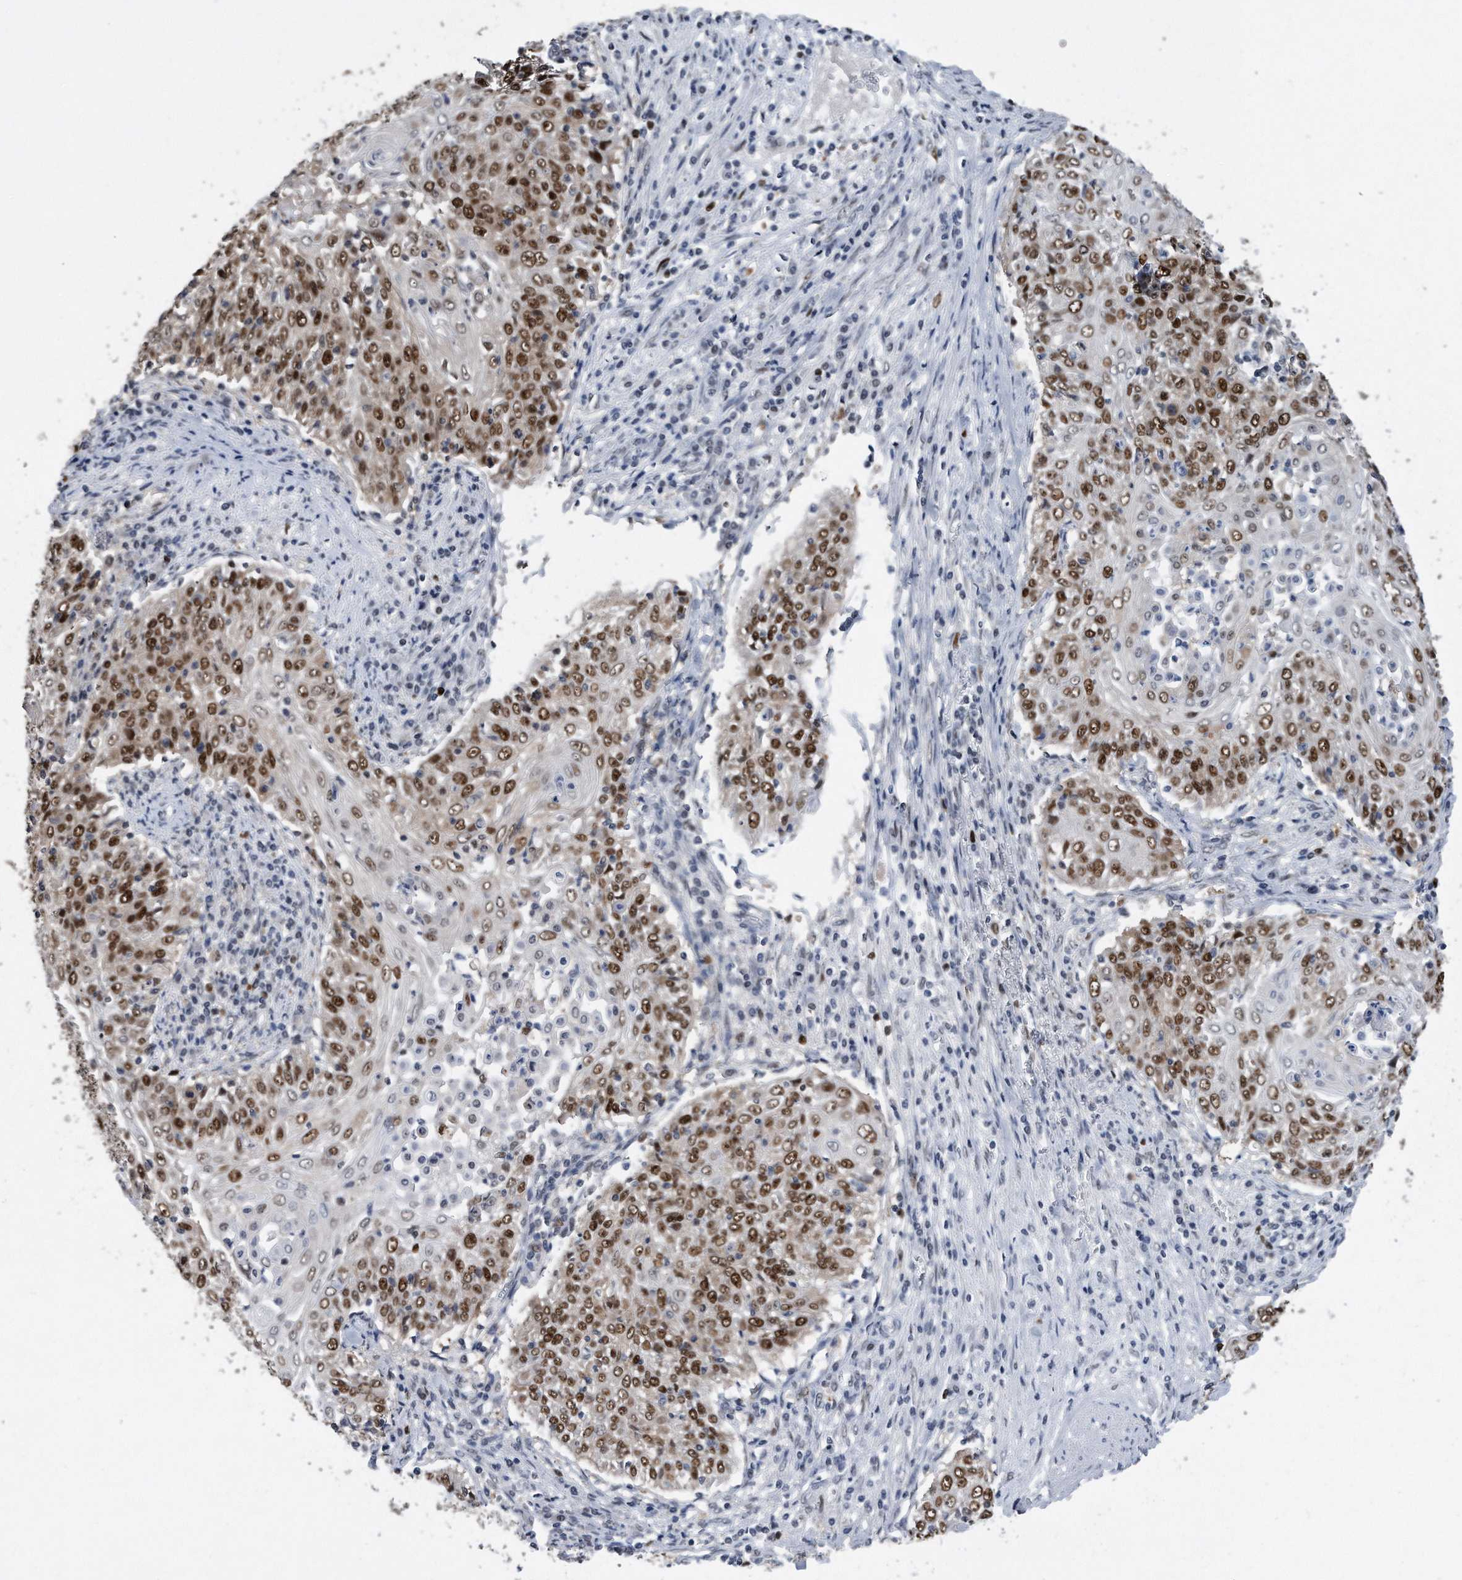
{"staining": {"intensity": "strong", "quantity": ">75%", "location": "nuclear"}, "tissue": "cervical cancer", "cell_type": "Tumor cells", "image_type": "cancer", "snomed": [{"axis": "morphology", "description": "Squamous cell carcinoma, NOS"}, {"axis": "topography", "description": "Cervix"}], "caption": "Cervical squamous cell carcinoma stained for a protein reveals strong nuclear positivity in tumor cells.", "gene": "PCNA", "patient": {"sex": "female", "age": 48}}